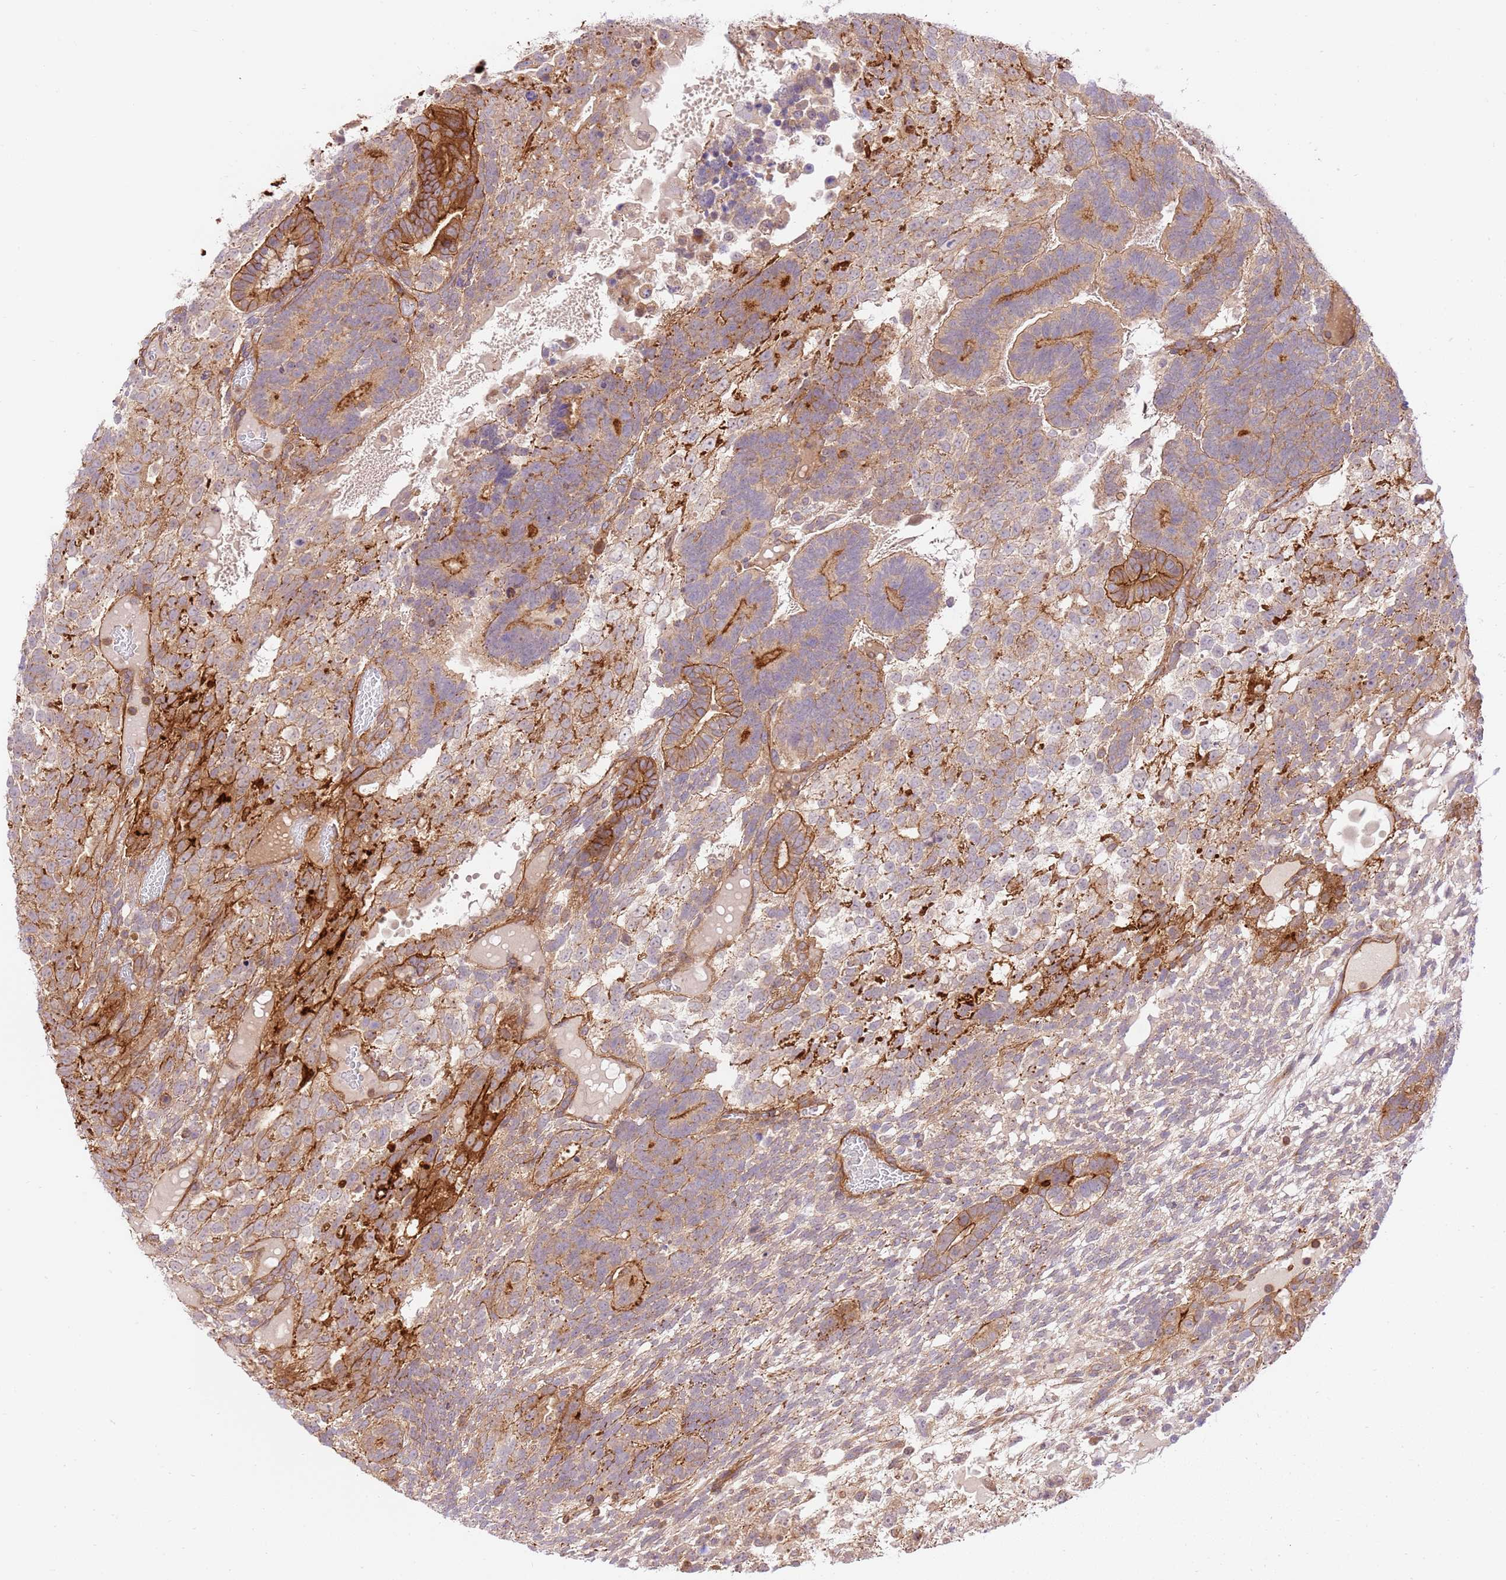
{"staining": {"intensity": "moderate", "quantity": "25%-75%", "location": "cytoplasmic/membranous"}, "tissue": "testis cancer", "cell_type": "Tumor cells", "image_type": "cancer", "snomed": [{"axis": "morphology", "description": "Carcinoma, Embryonal, NOS"}, {"axis": "topography", "description": "Testis"}], "caption": "The micrograph shows staining of testis cancer, revealing moderate cytoplasmic/membranous protein staining (brown color) within tumor cells.", "gene": "EFCAB8", "patient": {"sex": "male", "age": 23}}